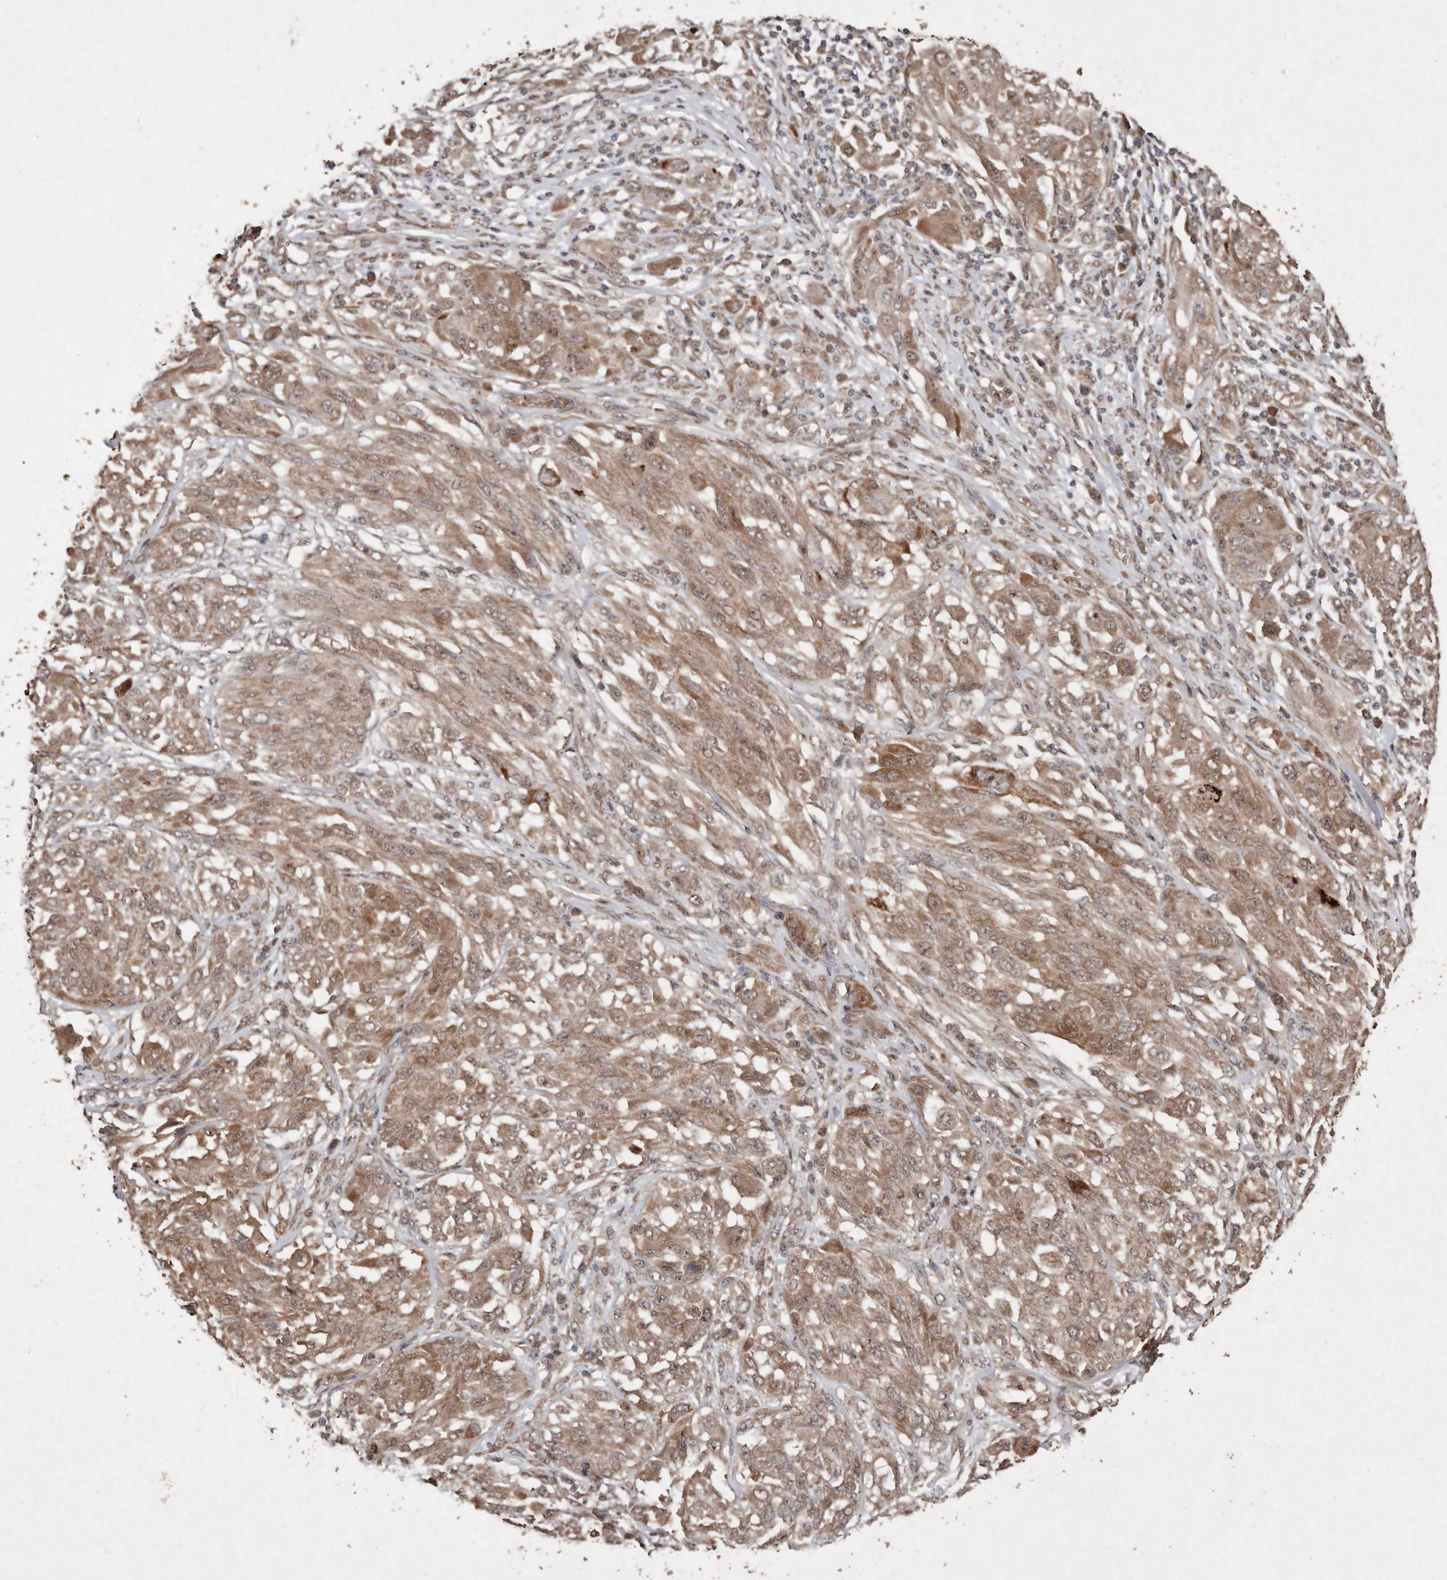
{"staining": {"intensity": "moderate", "quantity": ">75%", "location": "cytoplasmic/membranous"}, "tissue": "melanoma", "cell_type": "Tumor cells", "image_type": "cancer", "snomed": [{"axis": "morphology", "description": "Malignant melanoma, NOS"}, {"axis": "topography", "description": "Skin"}], "caption": "The photomicrograph shows staining of melanoma, revealing moderate cytoplasmic/membranous protein positivity (brown color) within tumor cells.", "gene": "DIP2C", "patient": {"sex": "female", "age": 91}}